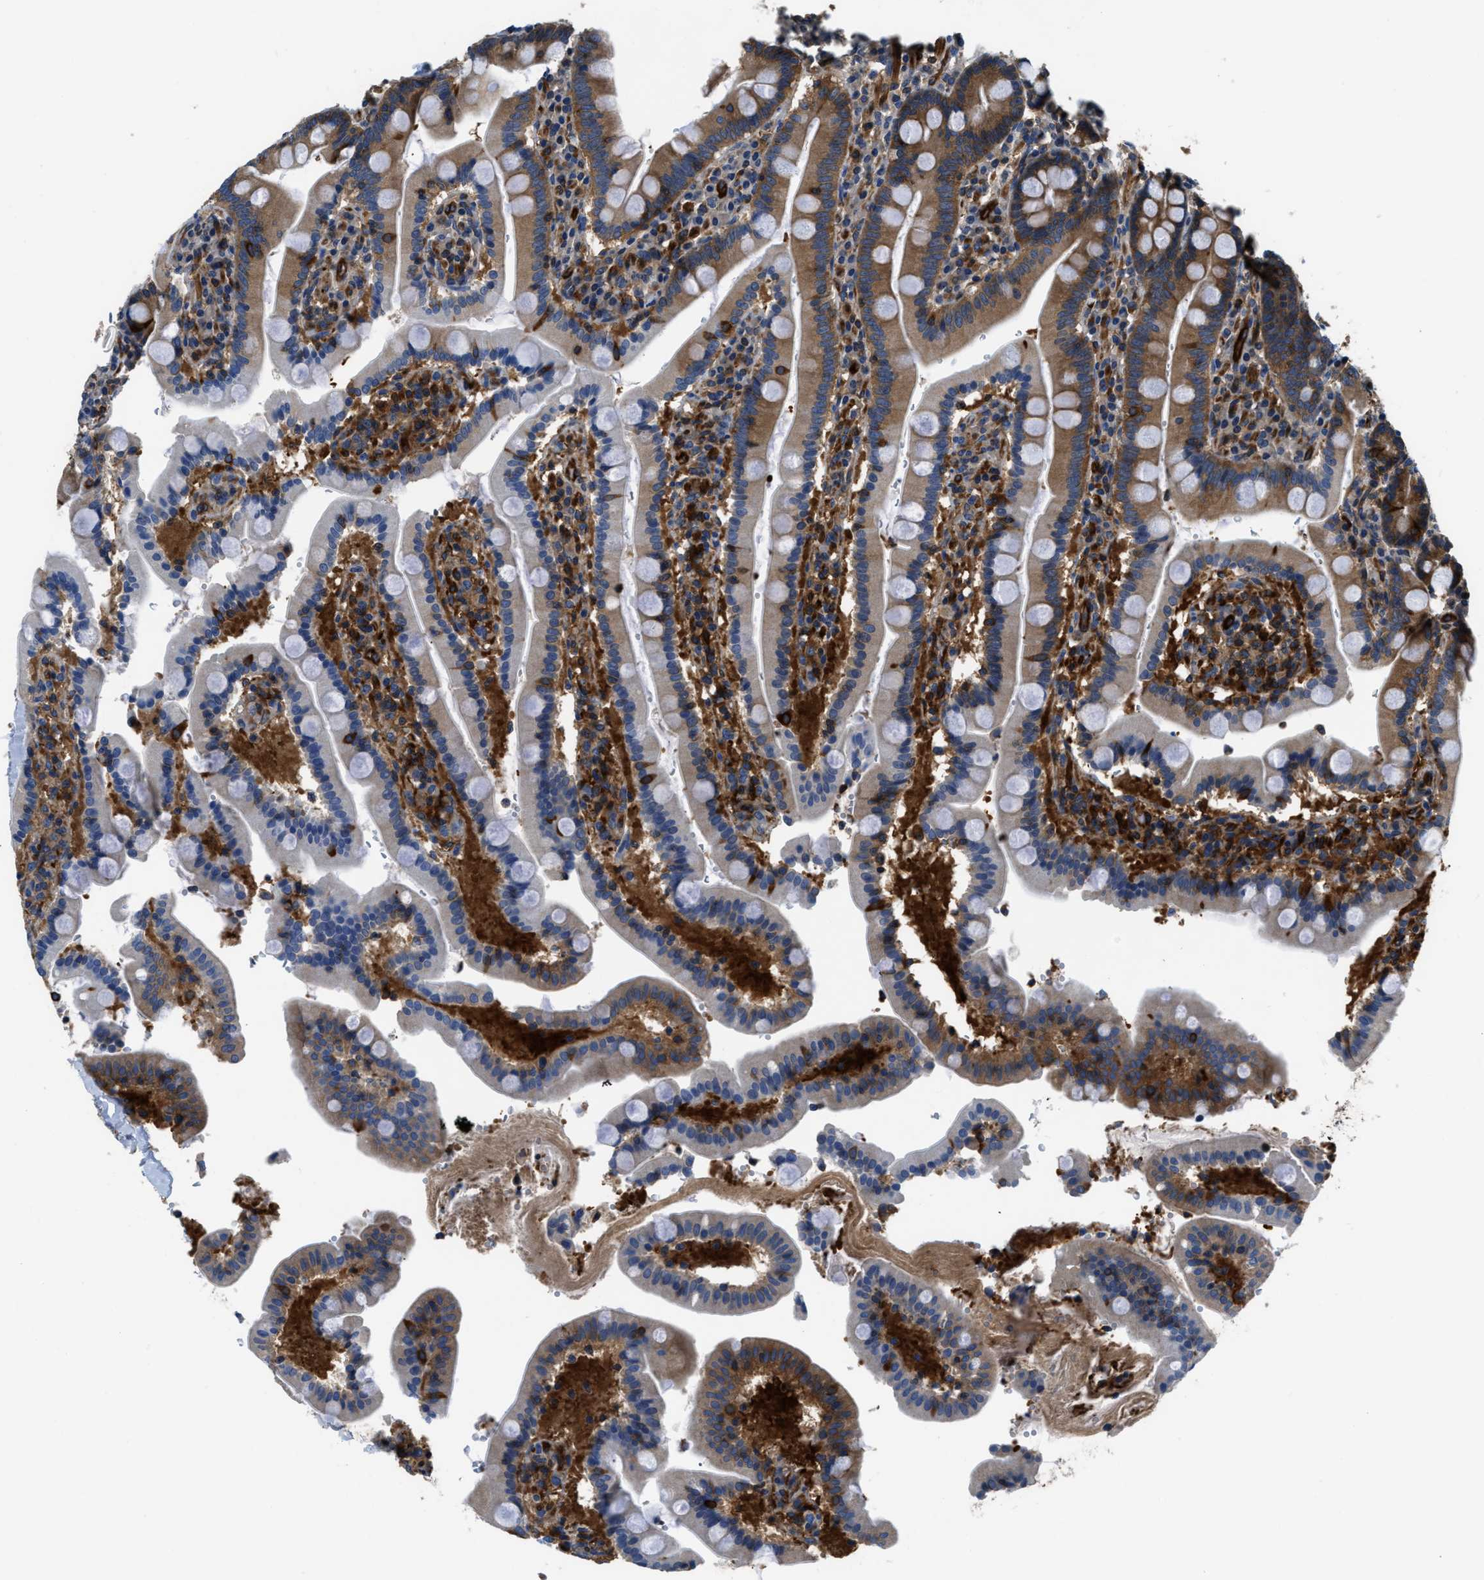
{"staining": {"intensity": "strong", "quantity": "<25%", "location": "cytoplasmic/membranous"}, "tissue": "duodenum", "cell_type": "Glandular cells", "image_type": "normal", "snomed": [{"axis": "morphology", "description": "Normal tissue, NOS"}, {"axis": "topography", "description": "Small intestine, NOS"}], "caption": "IHC histopathology image of unremarkable human duodenum stained for a protein (brown), which displays medium levels of strong cytoplasmic/membranous positivity in approximately <25% of glandular cells.", "gene": "PFKP", "patient": {"sex": "female", "age": 71}}